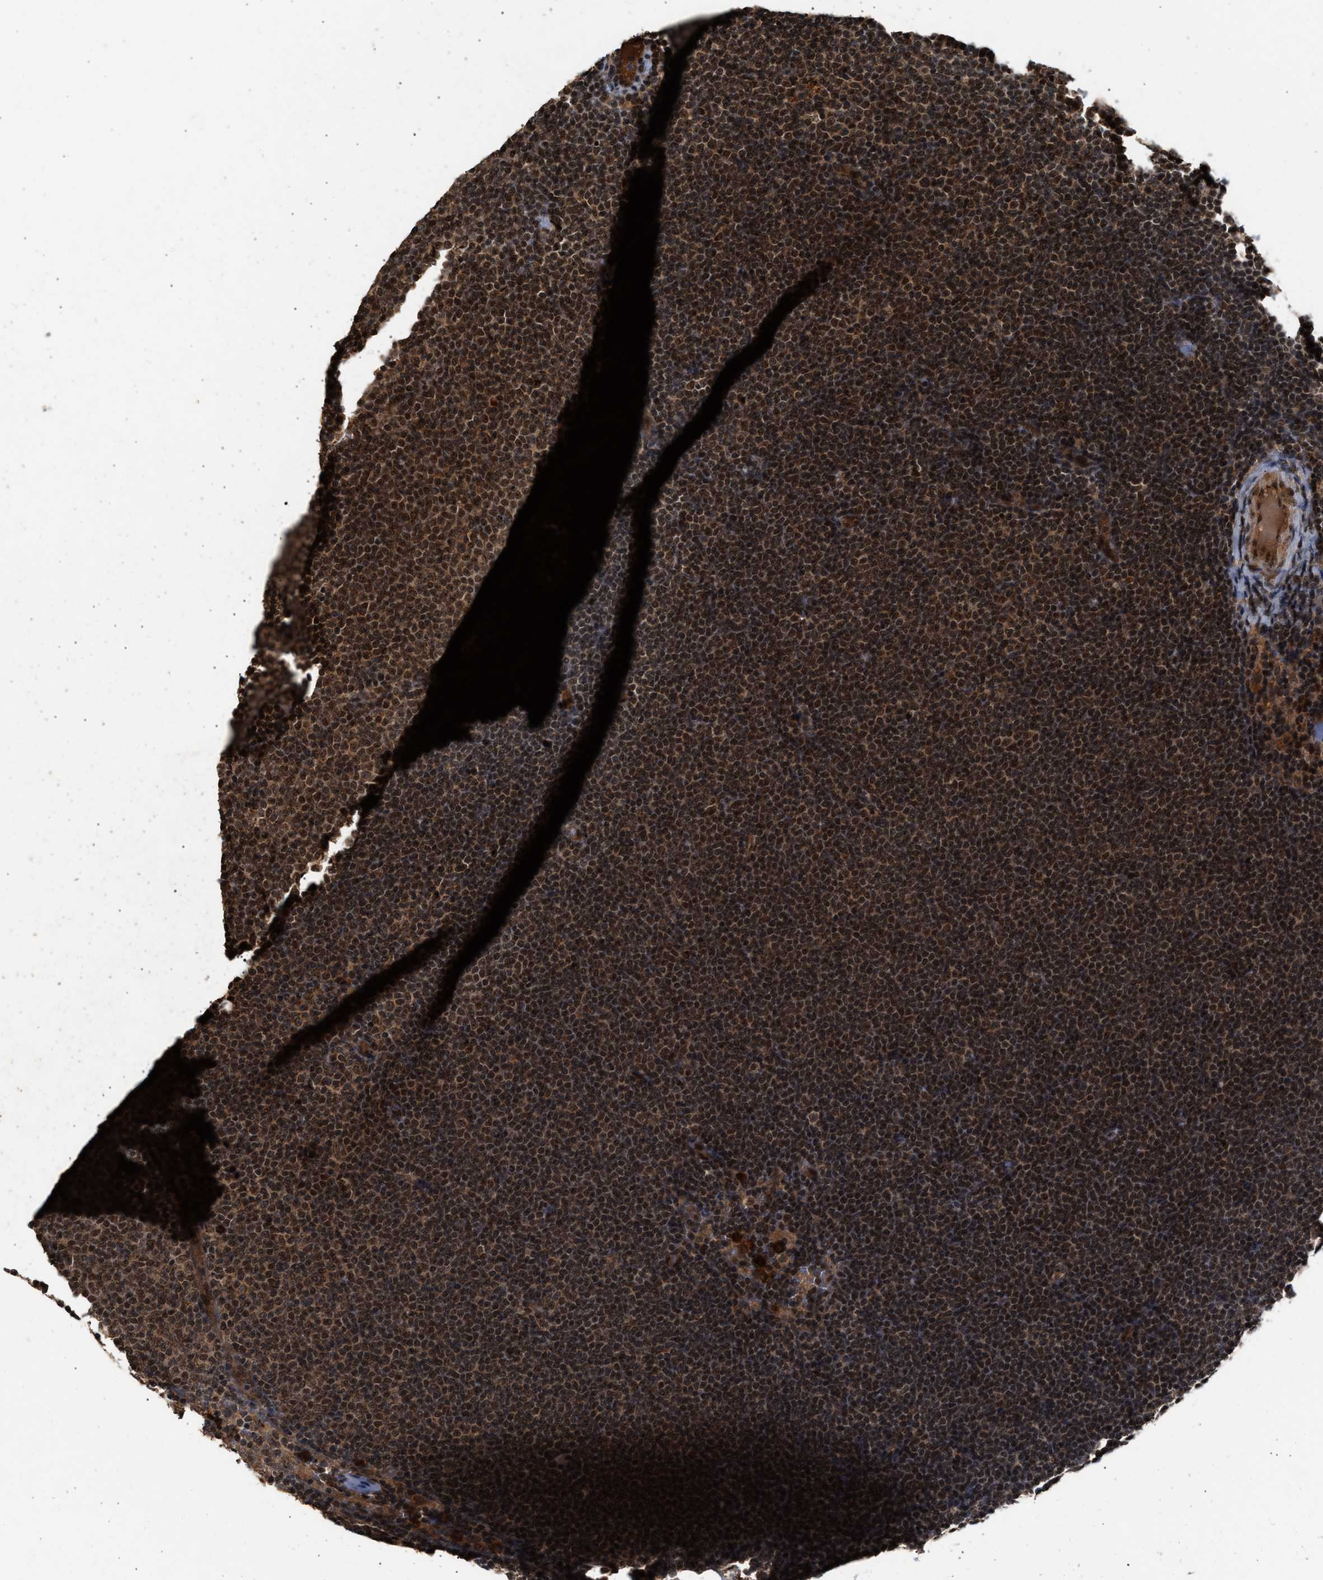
{"staining": {"intensity": "strong", "quantity": ">75%", "location": "nuclear"}, "tissue": "lymphoma", "cell_type": "Tumor cells", "image_type": "cancer", "snomed": [{"axis": "morphology", "description": "Malignant lymphoma, non-Hodgkin's type, Low grade"}, {"axis": "topography", "description": "Lymph node"}], "caption": "Malignant lymphoma, non-Hodgkin's type (low-grade) stained with a brown dye reveals strong nuclear positive staining in approximately >75% of tumor cells.", "gene": "RUSC2", "patient": {"sex": "female", "age": 53}}